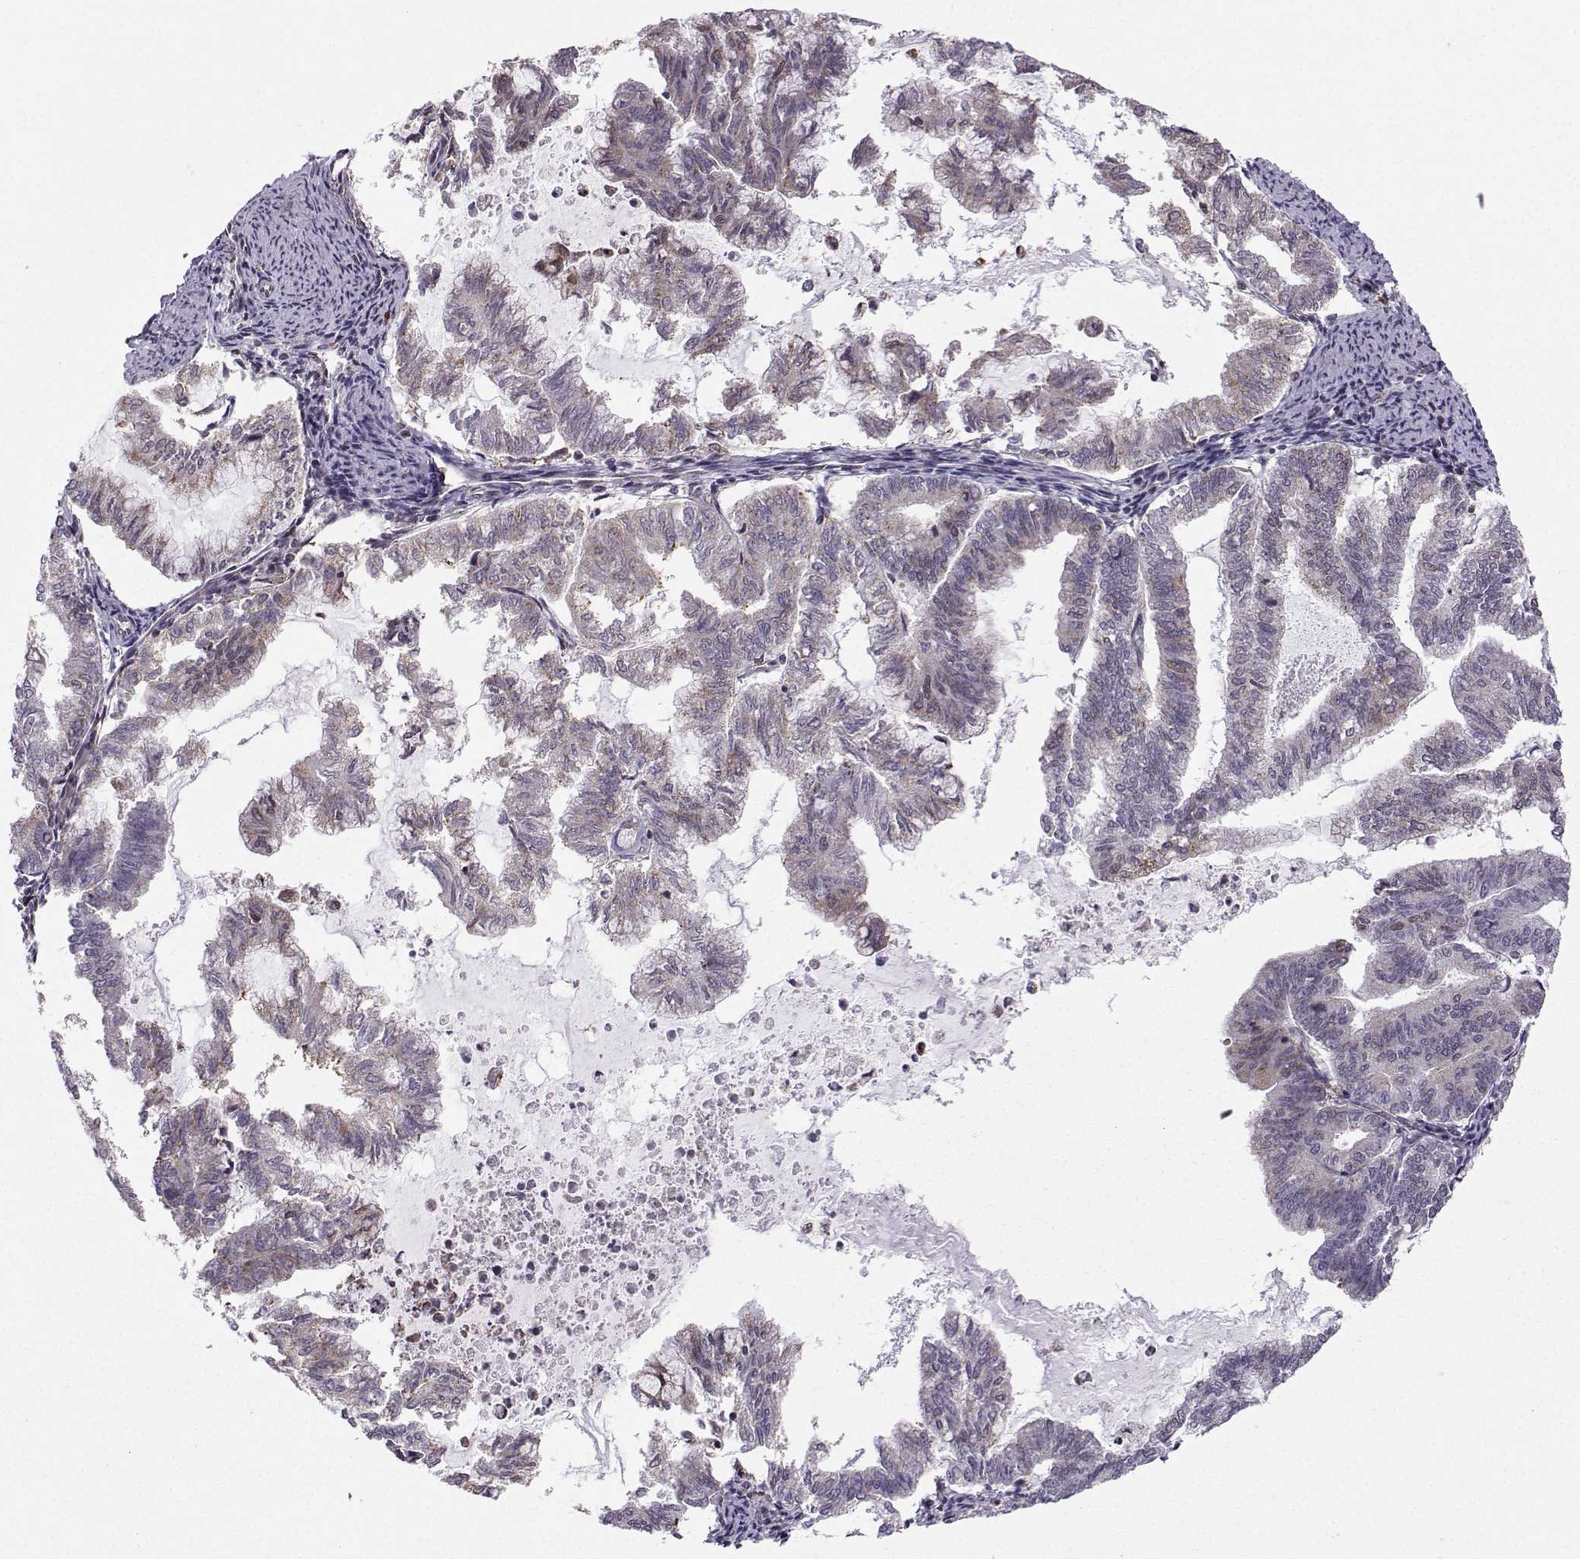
{"staining": {"intensity": "negative", "quantity": "none", "location": "none"}, "tissue": "endometrial cancer", "cell_type": "Tumor cells", "image_type": "cancer", "snomed": [{"axis": "morphology", "description": "Adenocarcinoma, NOS"}, {"axis": "topography", "description": "Endometrium"}], "caption": "Immunohistochemistry of endometrial cancer (adenocarcinoma) displays no positivity in tumor cells.", "gene": "EZH1", "patient": {"sex": "female", "age": 79}}